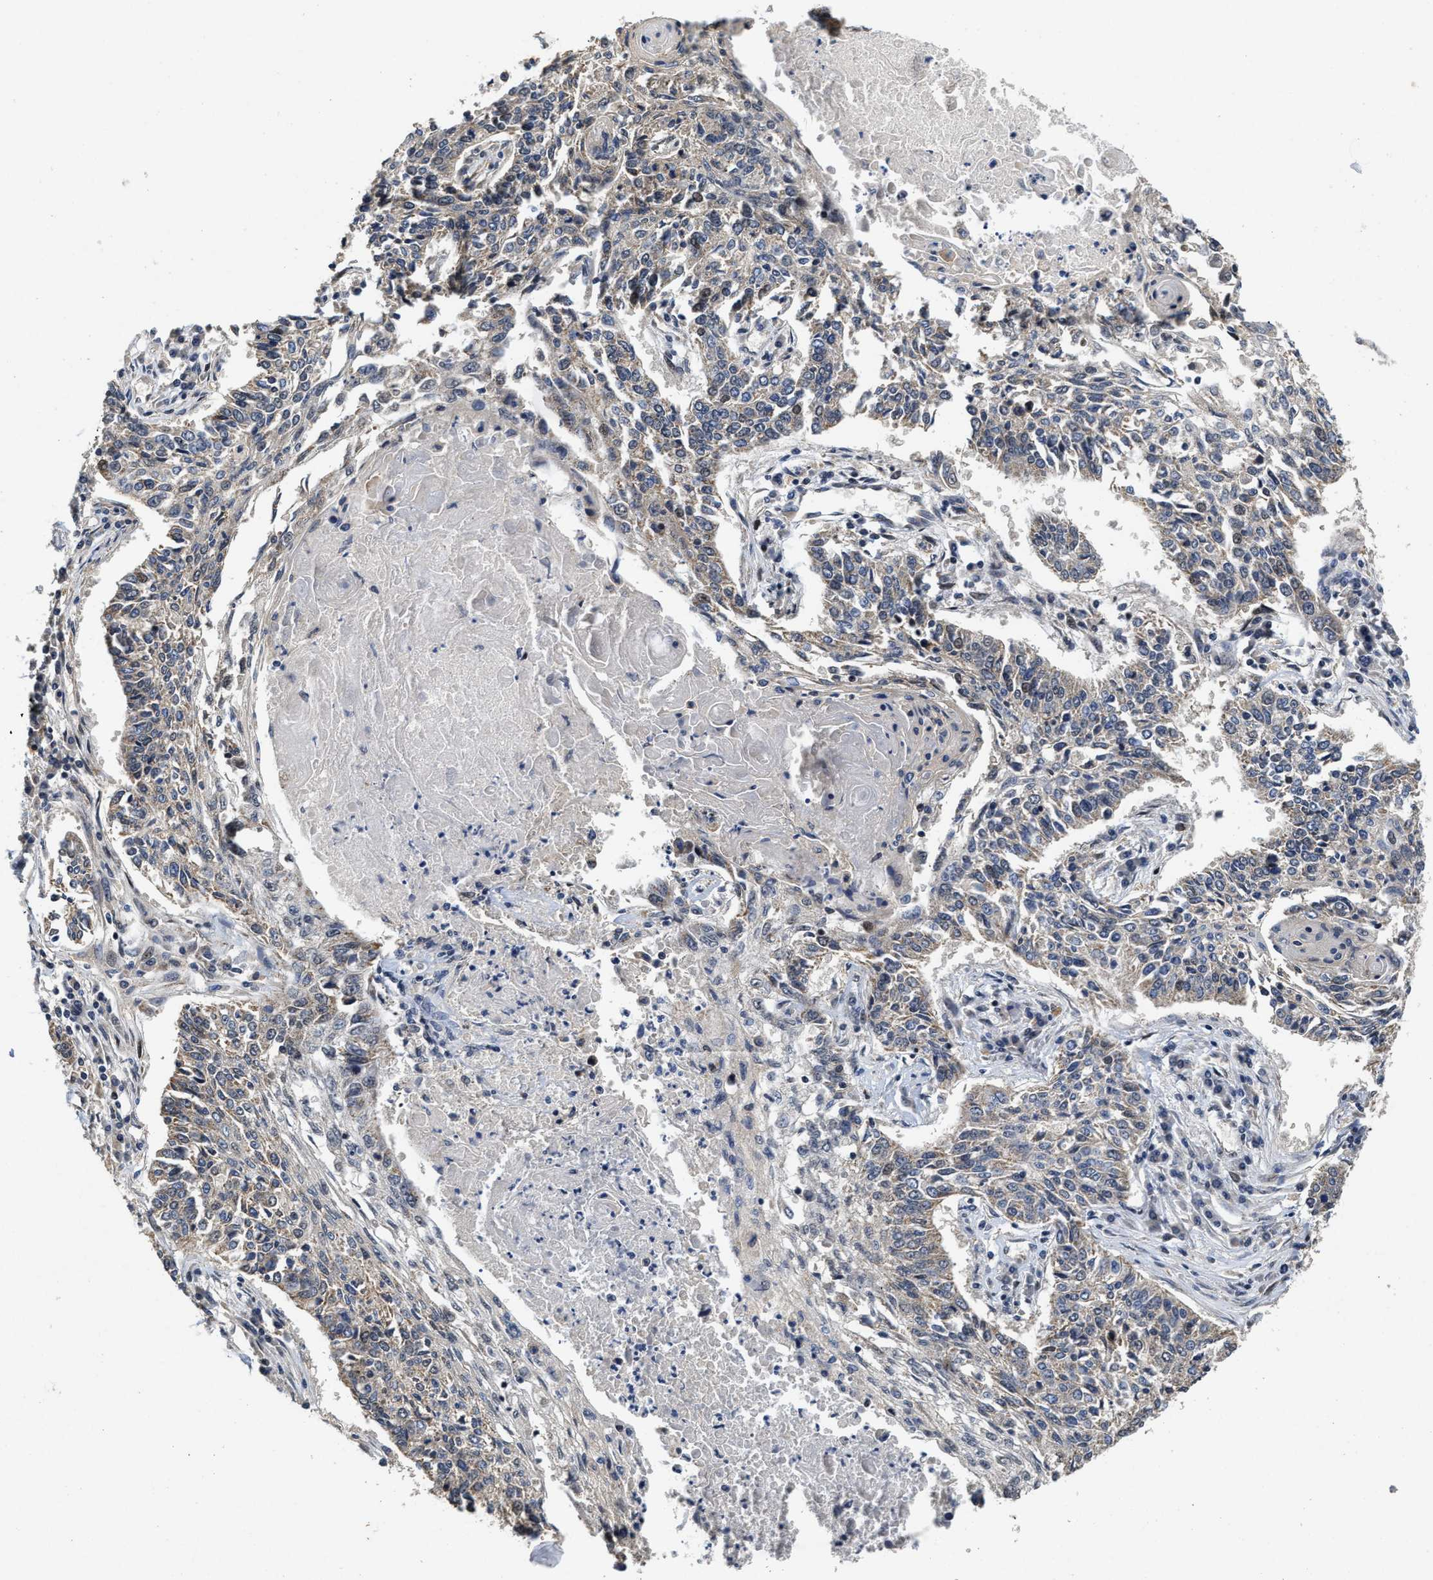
{"staining": {"intensity": "weak", "quantity": "<25%", "location": "cytoplasmic/membranous"}, "tissue": "lung cancer", "cell_type": "Tumor cells", "image_type": "cancer", "snomed": [{"axis": "morphology", "description": "Normal tissue, NOS"}, {"axis": "morphology", "description": "Squamous cell carcinoma, NOS"}, {"axis": "topography", "description": "Cartilage tissue"}, {"axis": "topography", "description": "Bronchus"}, {"axis": "topography", "description": "Lung"}], "caption": "IHC histopathology image of neoplastic tissue: lung squamous cell carcinoma stained with DAB exhibits no significant protein expression in tumor cells.", "gene": "SCYL2", "patient": {"sex": "female", "age": 49}}